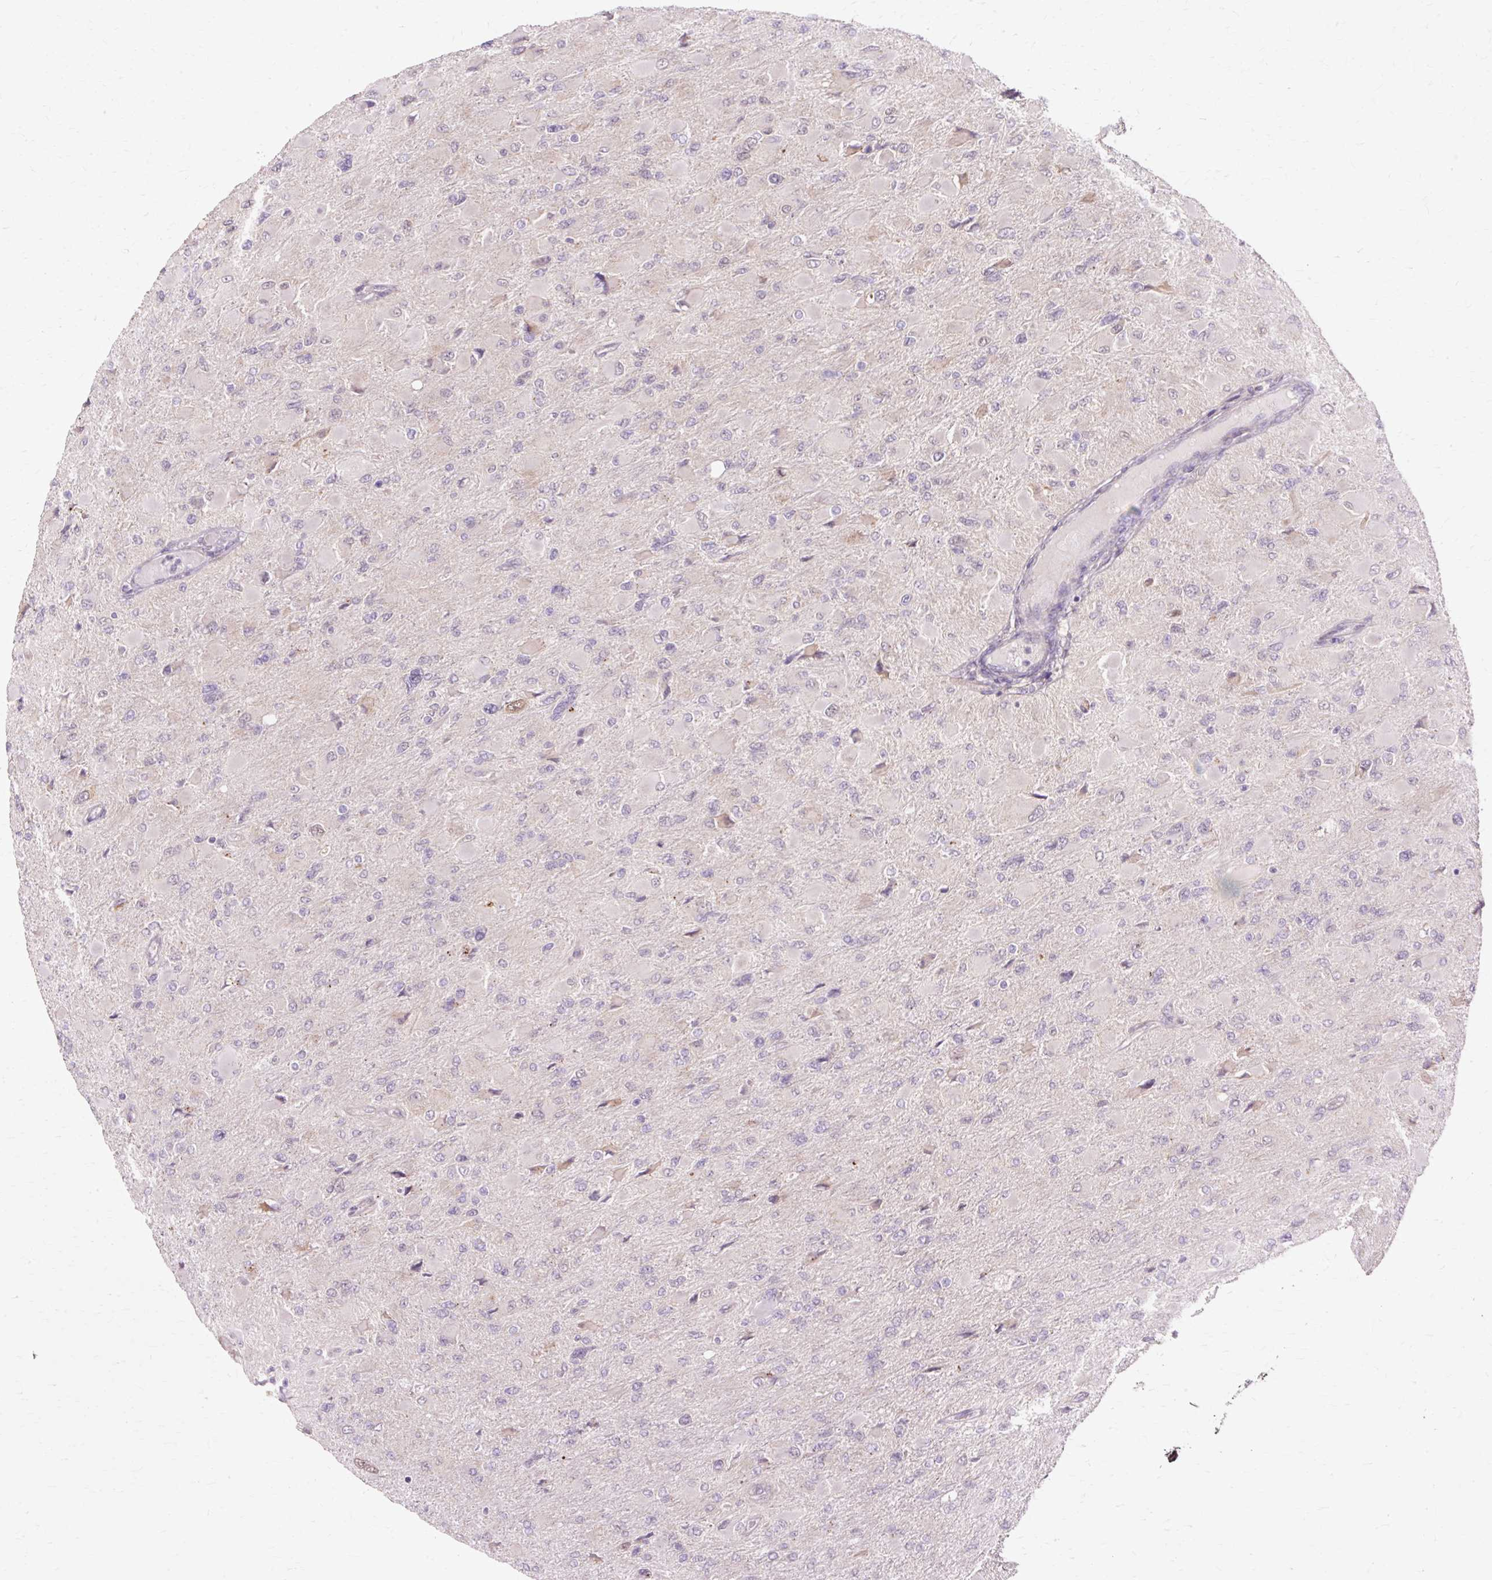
{"staining": {"intensity": "negative", "quantity": "none", "location": "none"}, "tissue": "glioma", "cell_type": "Tumor cells", "image_type": "cancer", "snomed": [{"axis": "morphology", "description": "Glioma, malignant, High grade"}, {"axis": "topography", "description": "Cerebral cortex"}], "caption": "Immunohistochemistry (IHC) of malignant high-grade glioma reveals no expression in tumor cells. (DAB immunohistochemistry (IHC) with hematoxylin counter stain).", "gene": "GEMIN2", "patient": {"sex": "female", "age": 36}}